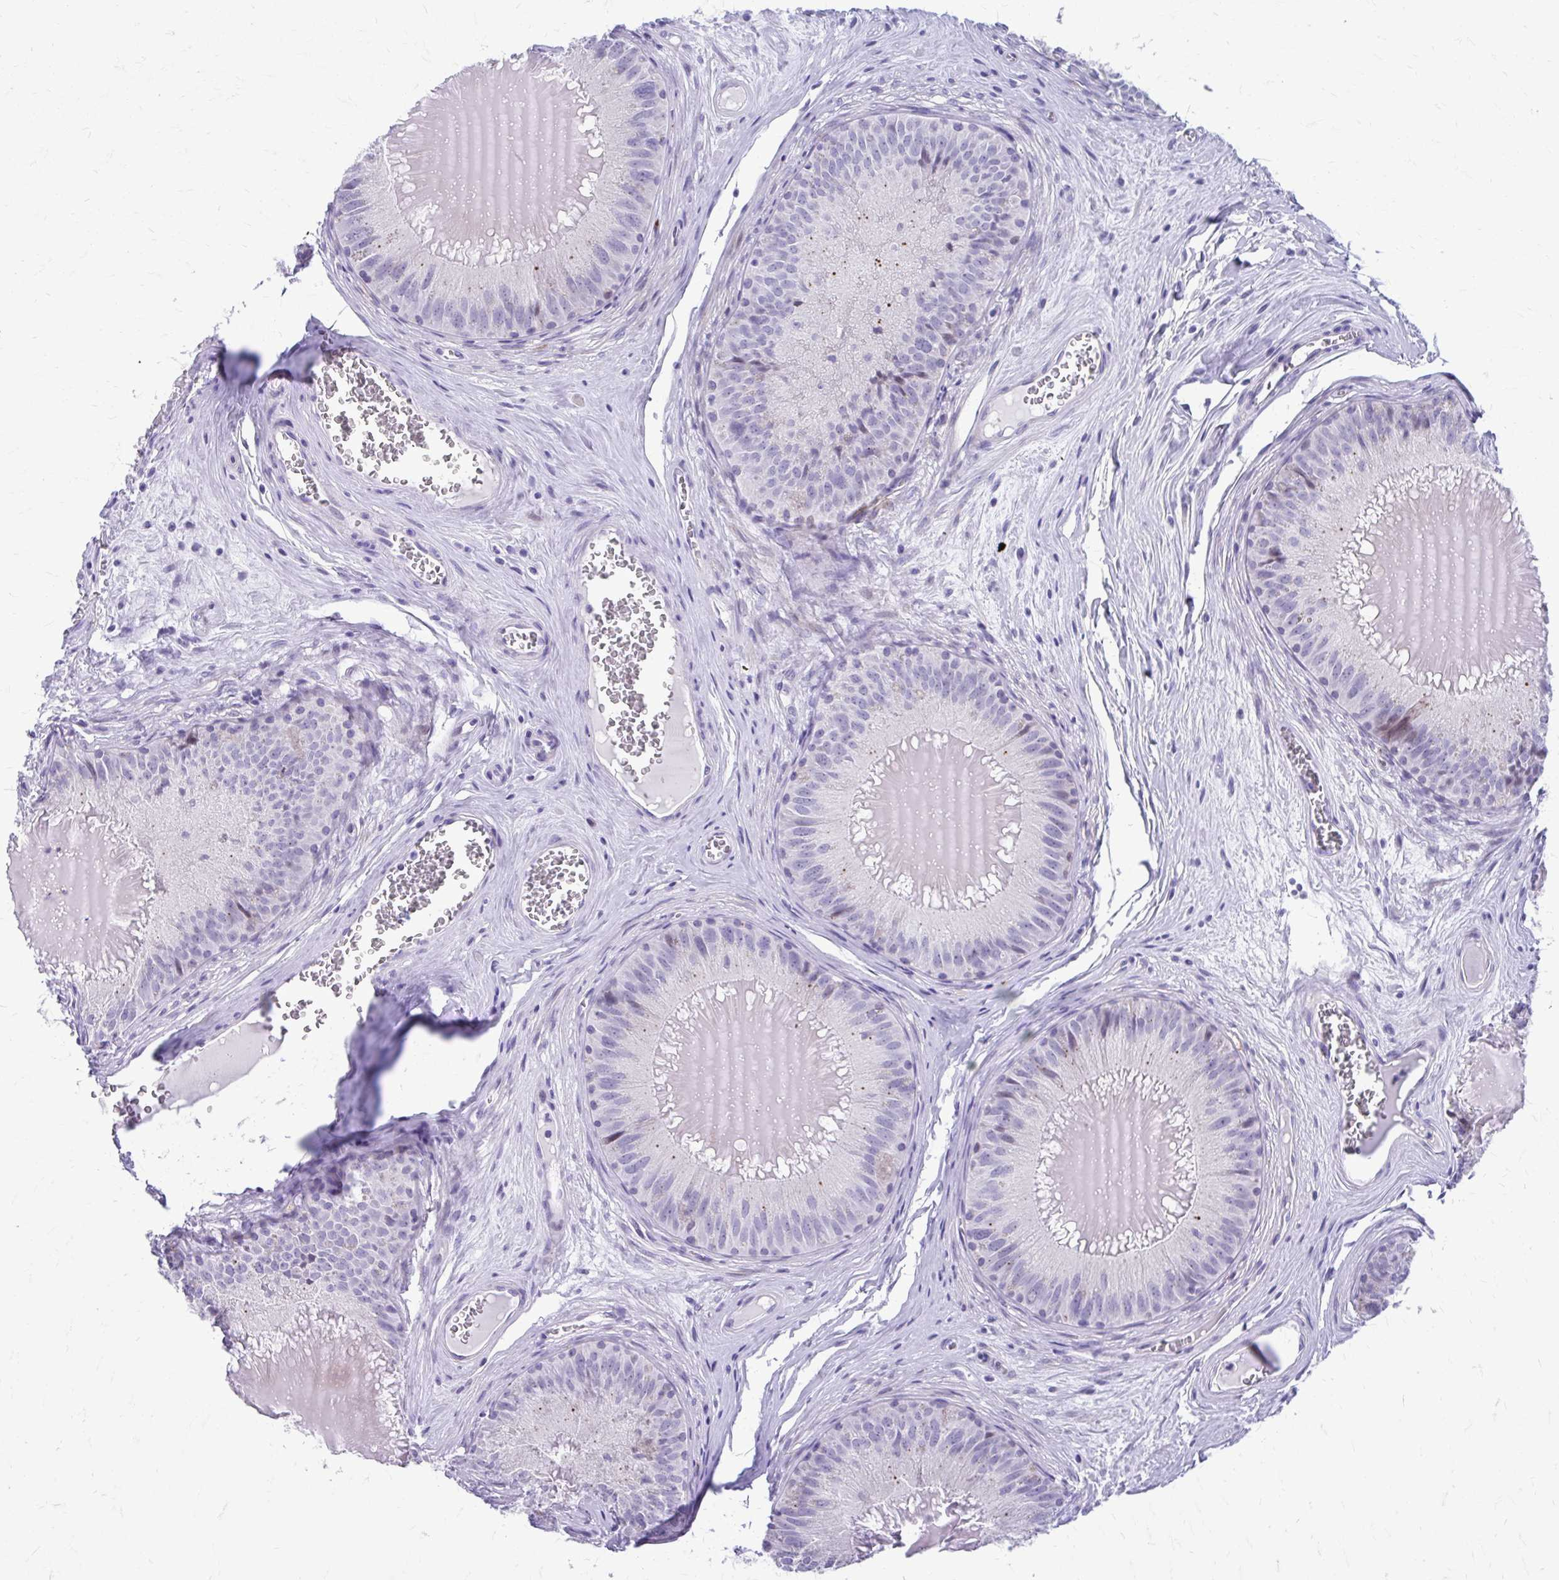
{"staining": {"intensity": "negative", "quantity": "none", "location": "none"}, "tissue": "epididymis", "cell_type": "Glandular cells", "image_type": "normal", "snomed": [{"axis": "morphology", "description": "Normal tissue, NOS"}, {"axis": "topography", "description": "Epididymis, spermatic cord, NOS"}], "caption": "Unremarkable epididymis was stained to show a protein in brown. There is no significant expression in glandular cells. The staining was performed using DAB to visualize the protein expression in brown, while the nuclei were stained in blue with hematoxylin (Magnification: 20x).", "gene": "LCN15", "patient": {"sex": "male", "age": 39}}